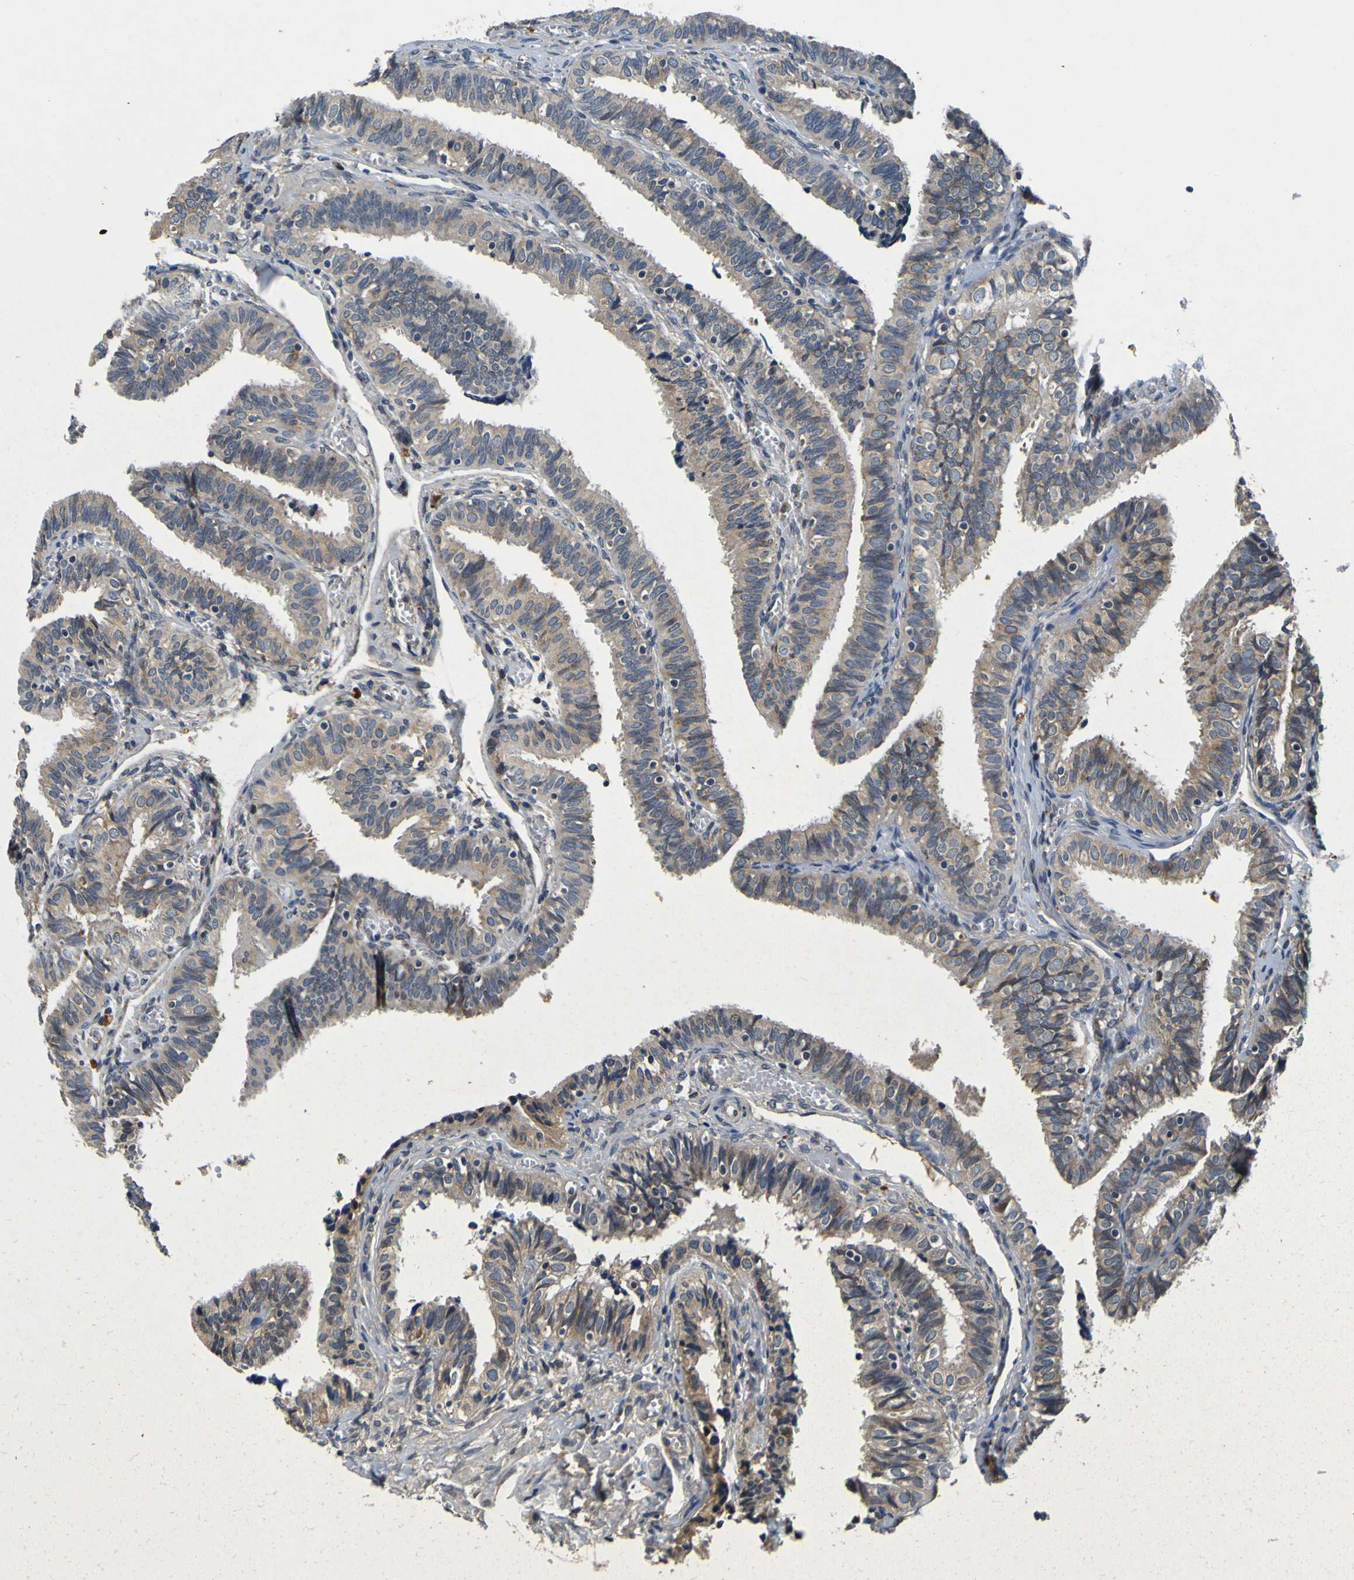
{"staining": {"intensity": "weak", "quantity": ">75%", "location": "cytoplasmic/membranous"}, "tissue": "fallopian tube", "cell_type": "Glandular cells", "image_type": "normal", "snomed": [{"axis": "morphology", "description": "Normal tissue, NOS"}, {"axis": "topography", "description": "Fallopian tube"}], "caption": "Human fallopian tube stained with a brown dye shows weak cytoplasmic/membranous positive staining in approximately >75% of glandular cells.", "gene": "EPHB4", "patient": {"sex": "female", "age": 46}}